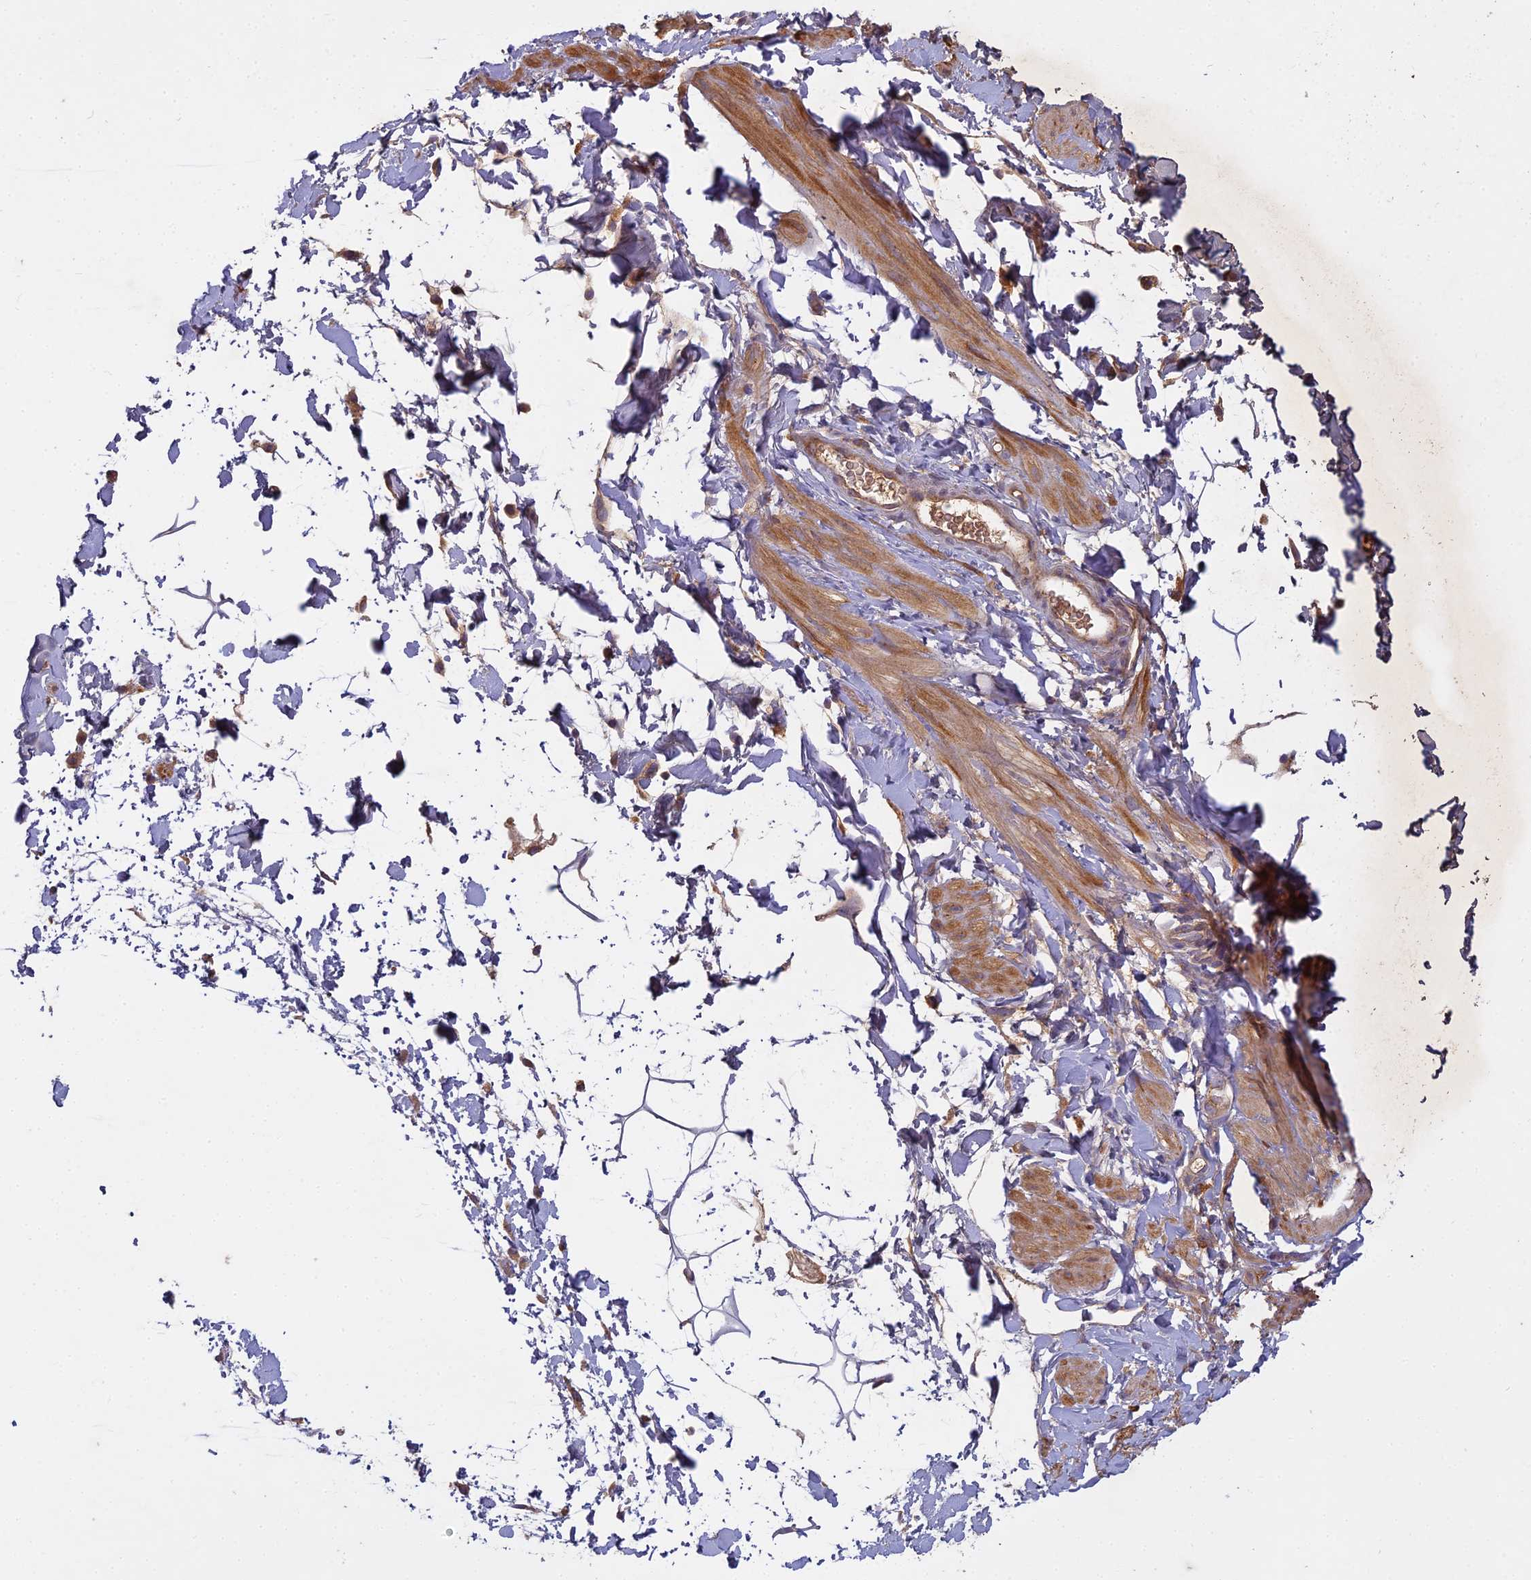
{"staining": {"intensity": "negative", "quantity": "none", "location": "none"}, "tissue": "adipose tissue", "cell_type": "Adipocytes", "image_type": "normal", "snomed": [{"axis": "morphology", "description": "Normal tissue, NOS"}, {"axis": "topography", "description": "Soft tissue"}, {"axis": "topography", "description": "Adipose tissue"}, {"axis": "topography", "description": "Vascular tissue"}, {"axis": "topography", "description": "Peripheral nerve tissue"}], "caption": "The micrograph demonstrates no significant staining in adipocytes of adipose tissue.", "gene": "CCDC167", "patient": {"sex": "male", "age": 74}}